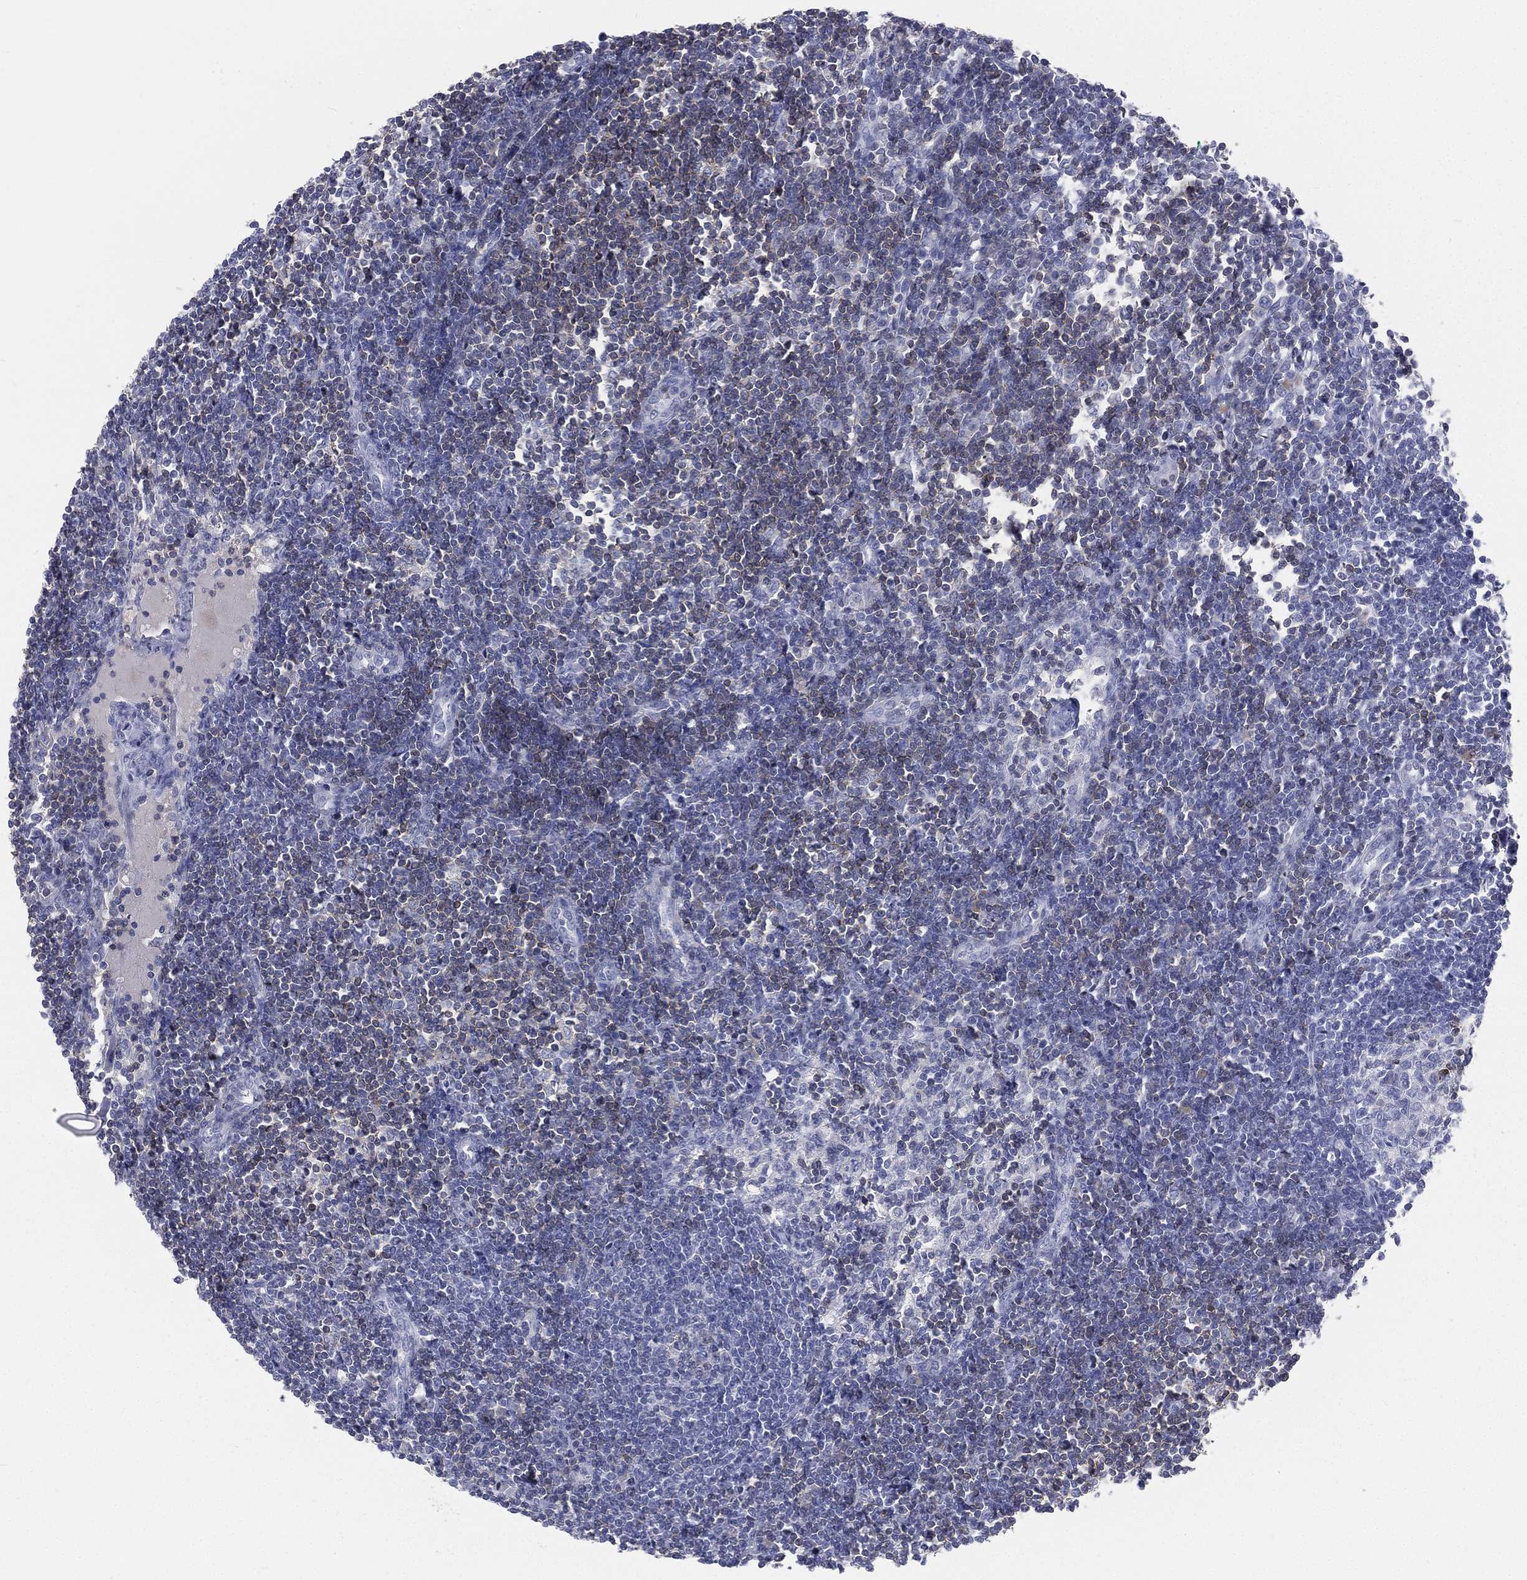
{"staining": {"intensity": "weak", "quantity": "<25%", "location": "cytoplasmic/membranous"}, "tissue": "lymph node", "cell_type": "Germinal center cells", "image_type": "normal", "snomed": [{"axis": "morphology", "description": "Normal tissue, NOS"}, {"axis": "morphology", "description": "Adenocarcinoma, NOS"}, {"axis": "topography", "description": "Lymph node"}, {"axis": "topography", "description": "Pancreas"}], "caption": "Immunohistochemistry image of benign lymph node: human lymph node stained with DAB (3,3'-diaminobenzidine) demonstrates no significant protein staining in germinal center cells.", "gene": "CD3D", "patient": {"sex": "female", "age": 58}}